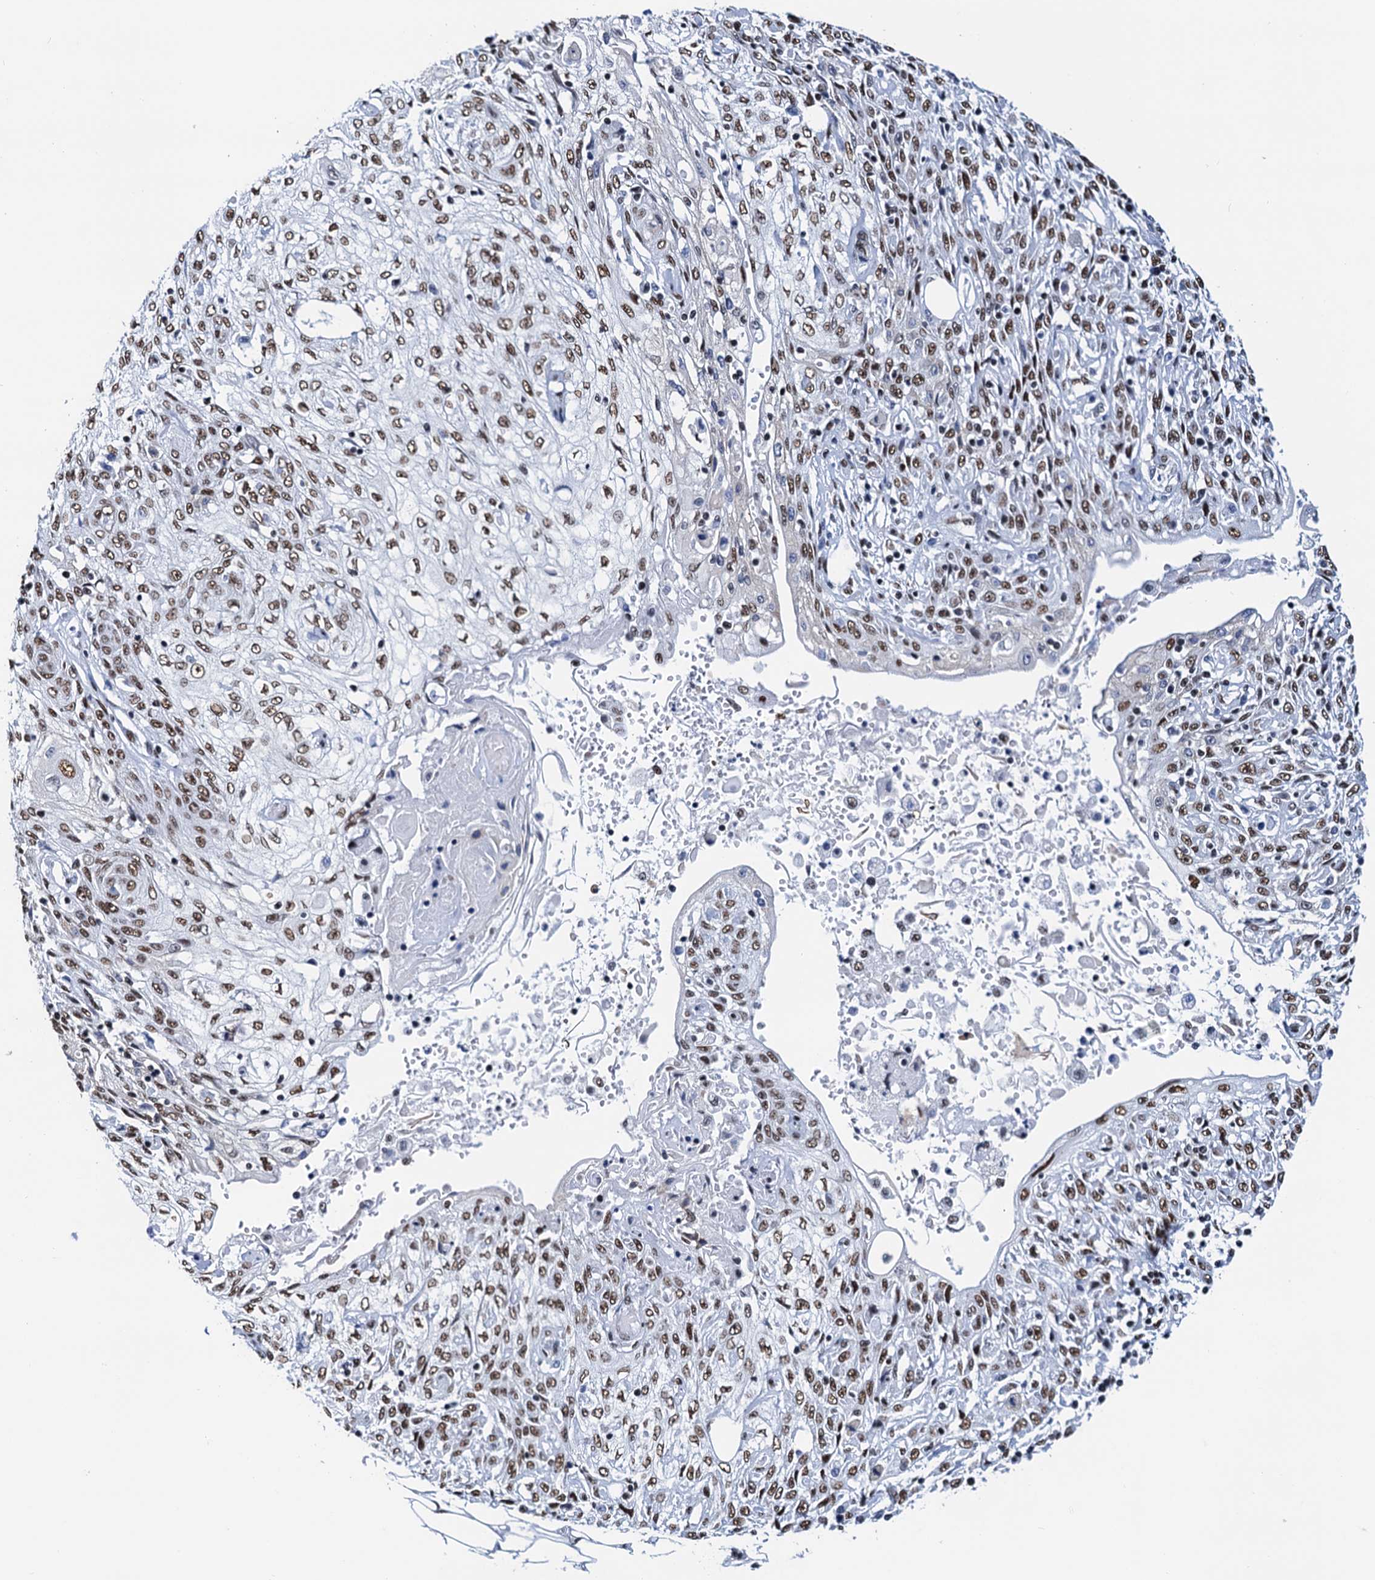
{"staining": {"intensity": "moderate", "quantity": ">75%", "location": "nuclear"}, "tissue": "skin cancer", "cell_type": "Tumor cells", "image_type": "cancer", "snomed": [{"axis": "morphology", "description": "Squamous cell carcinoma, NOS"}, {"axis": "morphology", "description": "Squamous cell carcinoma, metastatic, NOS"}, {"axis": "topography", "description": "Skin"}, {"axis": "topography", "description": "Lymph node"}], "caption": "DAB immunohistochemical staining of human skin squamous cell carcinoma demonstrates moderate nuclear protein staining in approximately >75% of tumor cells. The protein of interest is stained brown, and the nuclei are stained in blue (DAB IHC with brightfield microscopy, high magnification).", "gene": "SLTM", "patient": {"sex": "male", "age": 75}}